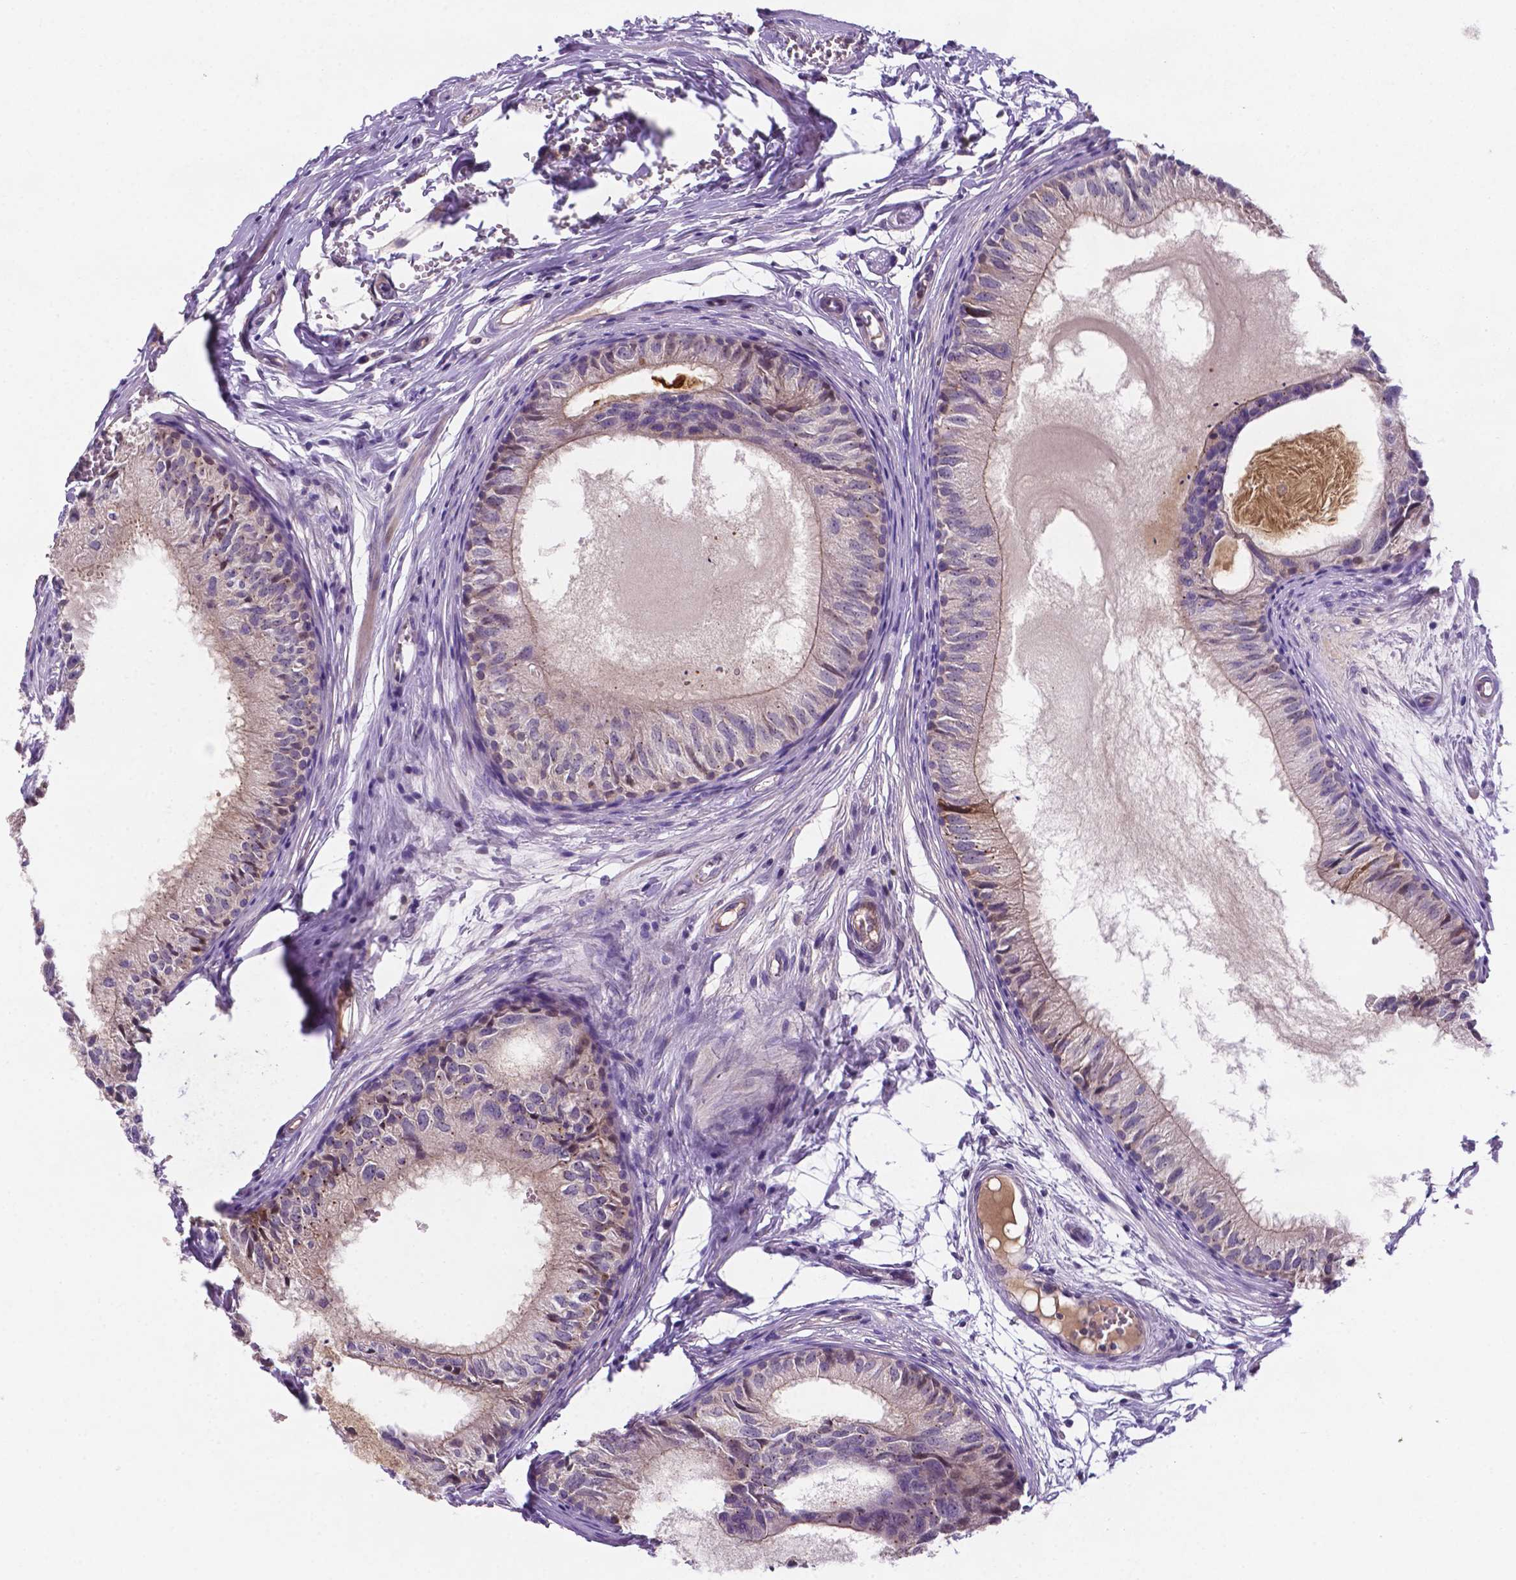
{"staining": {"intensity": "negative", "quantity": "none", "location": "none"}, "tissue": "epididymis", "cell_type": "Glandular cells", "image_type": "normal", "snomed": [{"axis": "morphology", "description": "Normal tissue, NOS"}, {"axis": "topography", "description": "Epididymis"}], "caption": "DAB (3,3'-diaminobenzidine) immunohistochemical staining of normal human epididymis exhibits no significant positivity in glandular cells. Brightfield microscopy of immunohistochemistry (IHC) stained with DAB (brown) and hematoxylin (blue), captured at high magnification.", "gene": "TM4SF20", "patient": {"sex": "male", "age": 25}}